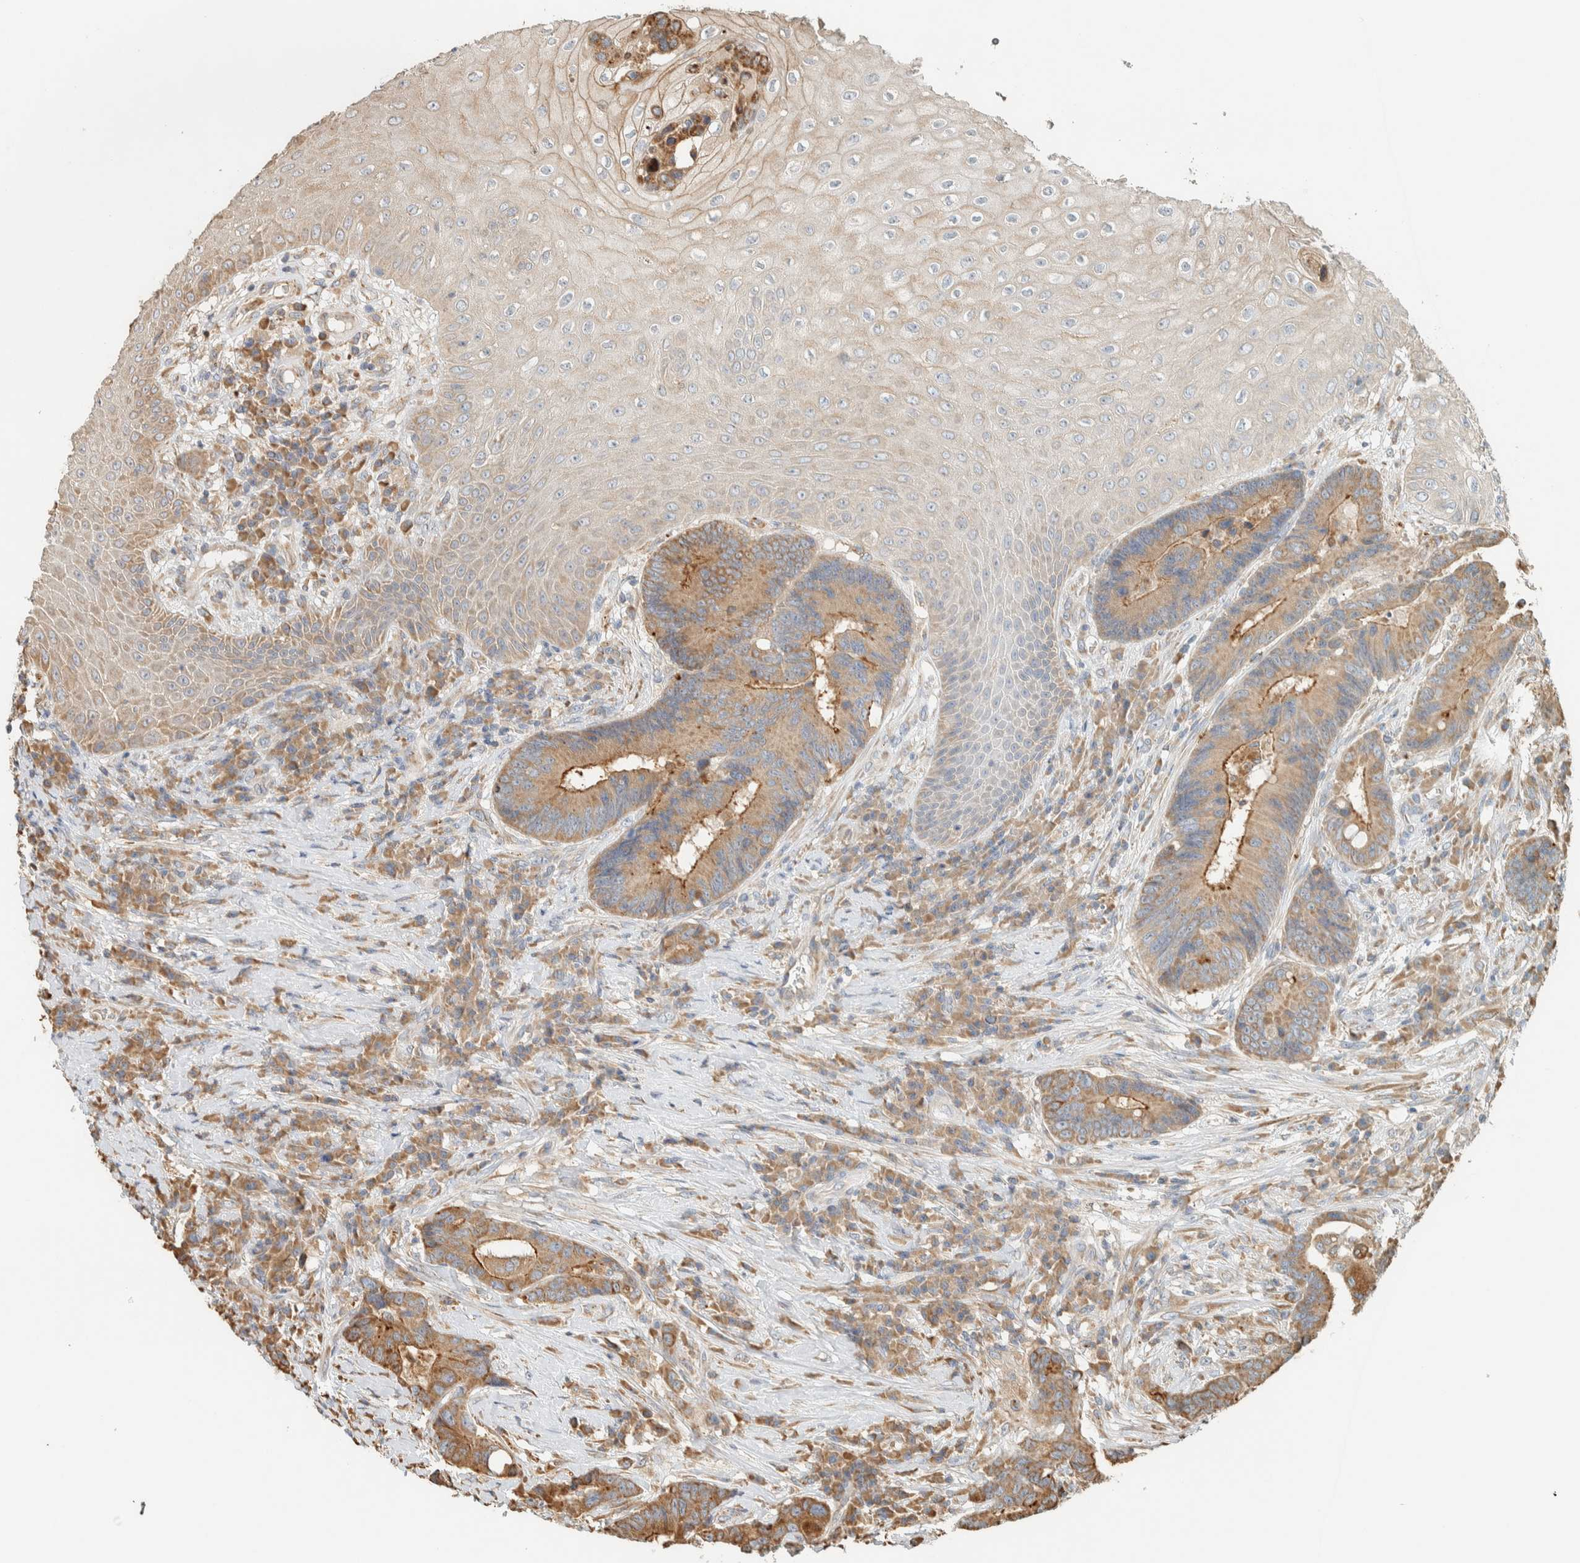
{"staining": {"intensity": "moderate", "quantity": ">75%", "location": "cytoplasmic/membranous"}, "tissue": "colorectal cancer", "cell_type": "Tumor cells", "image_type": "cancer", "snomed": [{"axis": "morphology", "description": "Adenocarcinoma, NOS"}, {"axis": "topography", "description": "Rectum"}, {"axis": "topography", "description": "Anal"}], "caption": "A brown stain highlights moderate cytoplasmic/membranous staining of a protein in human colorectal adenocarcinoma tumor cells.", "gene": "RAB11FIP1", "patient": {"sex": "female", "age": 89}}